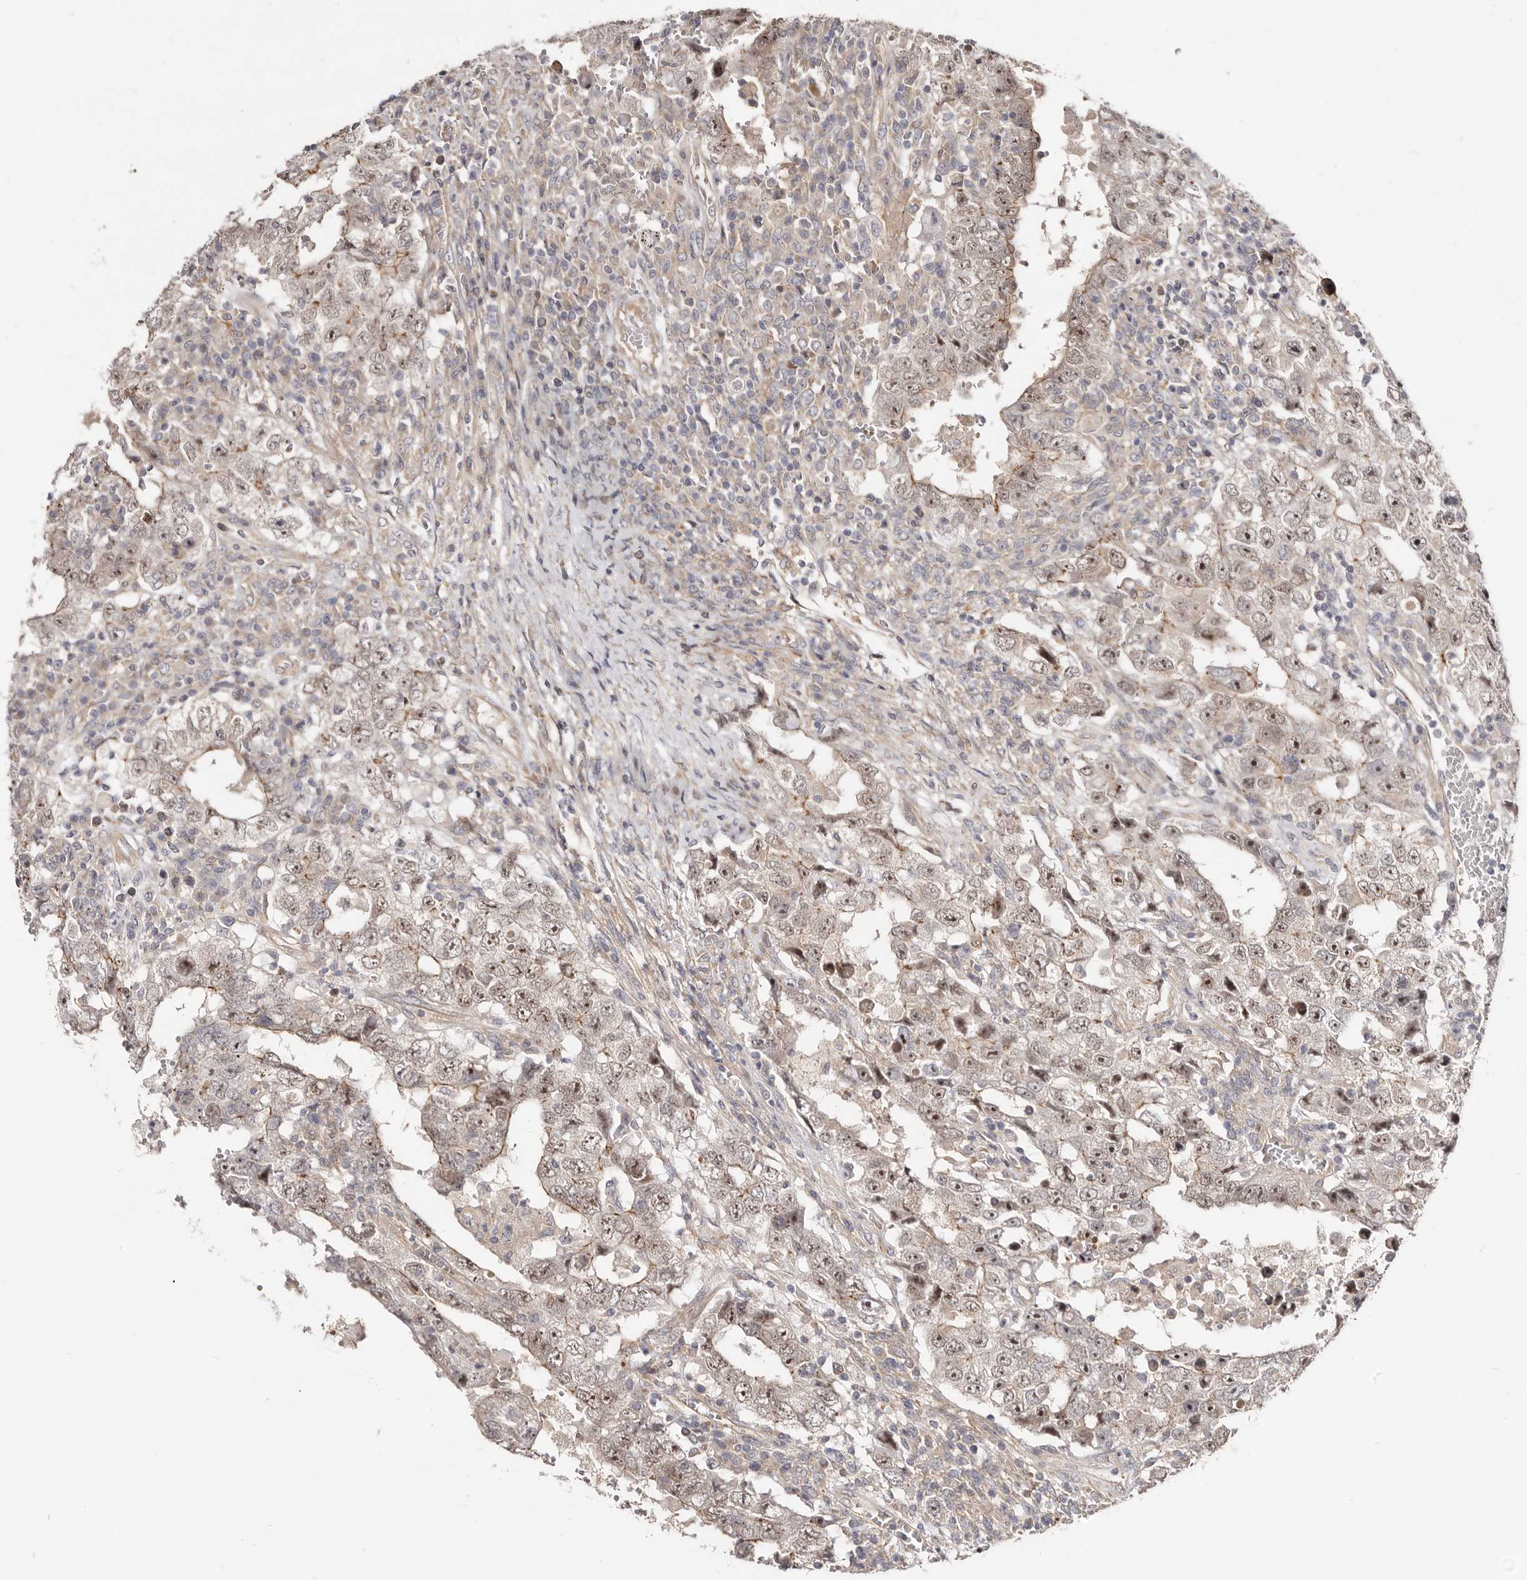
{"staining": {"intensity": "moderate", "quantity": ">75%", "location": "cytoplasmic/membranous,nuclear"}, "tissue": "testis cancer", "cell_type": "Tumor cells", "image_type": "cancer", "snomed": [{"axis": "morphology", "description": "Carcinoma, Embryonal, NOS"}, {"axis": "topography", "description": "Testis"}], "caption": "This is an image of immunohistochemistry (IHC) staining of embryonal carcinoma (testis), which shows moderate staining in the cytoplasmic/membranous and nuclear of tumor cells.", "gene": "GPATCH4", "patient": {"sex": "male", "age": 26}}